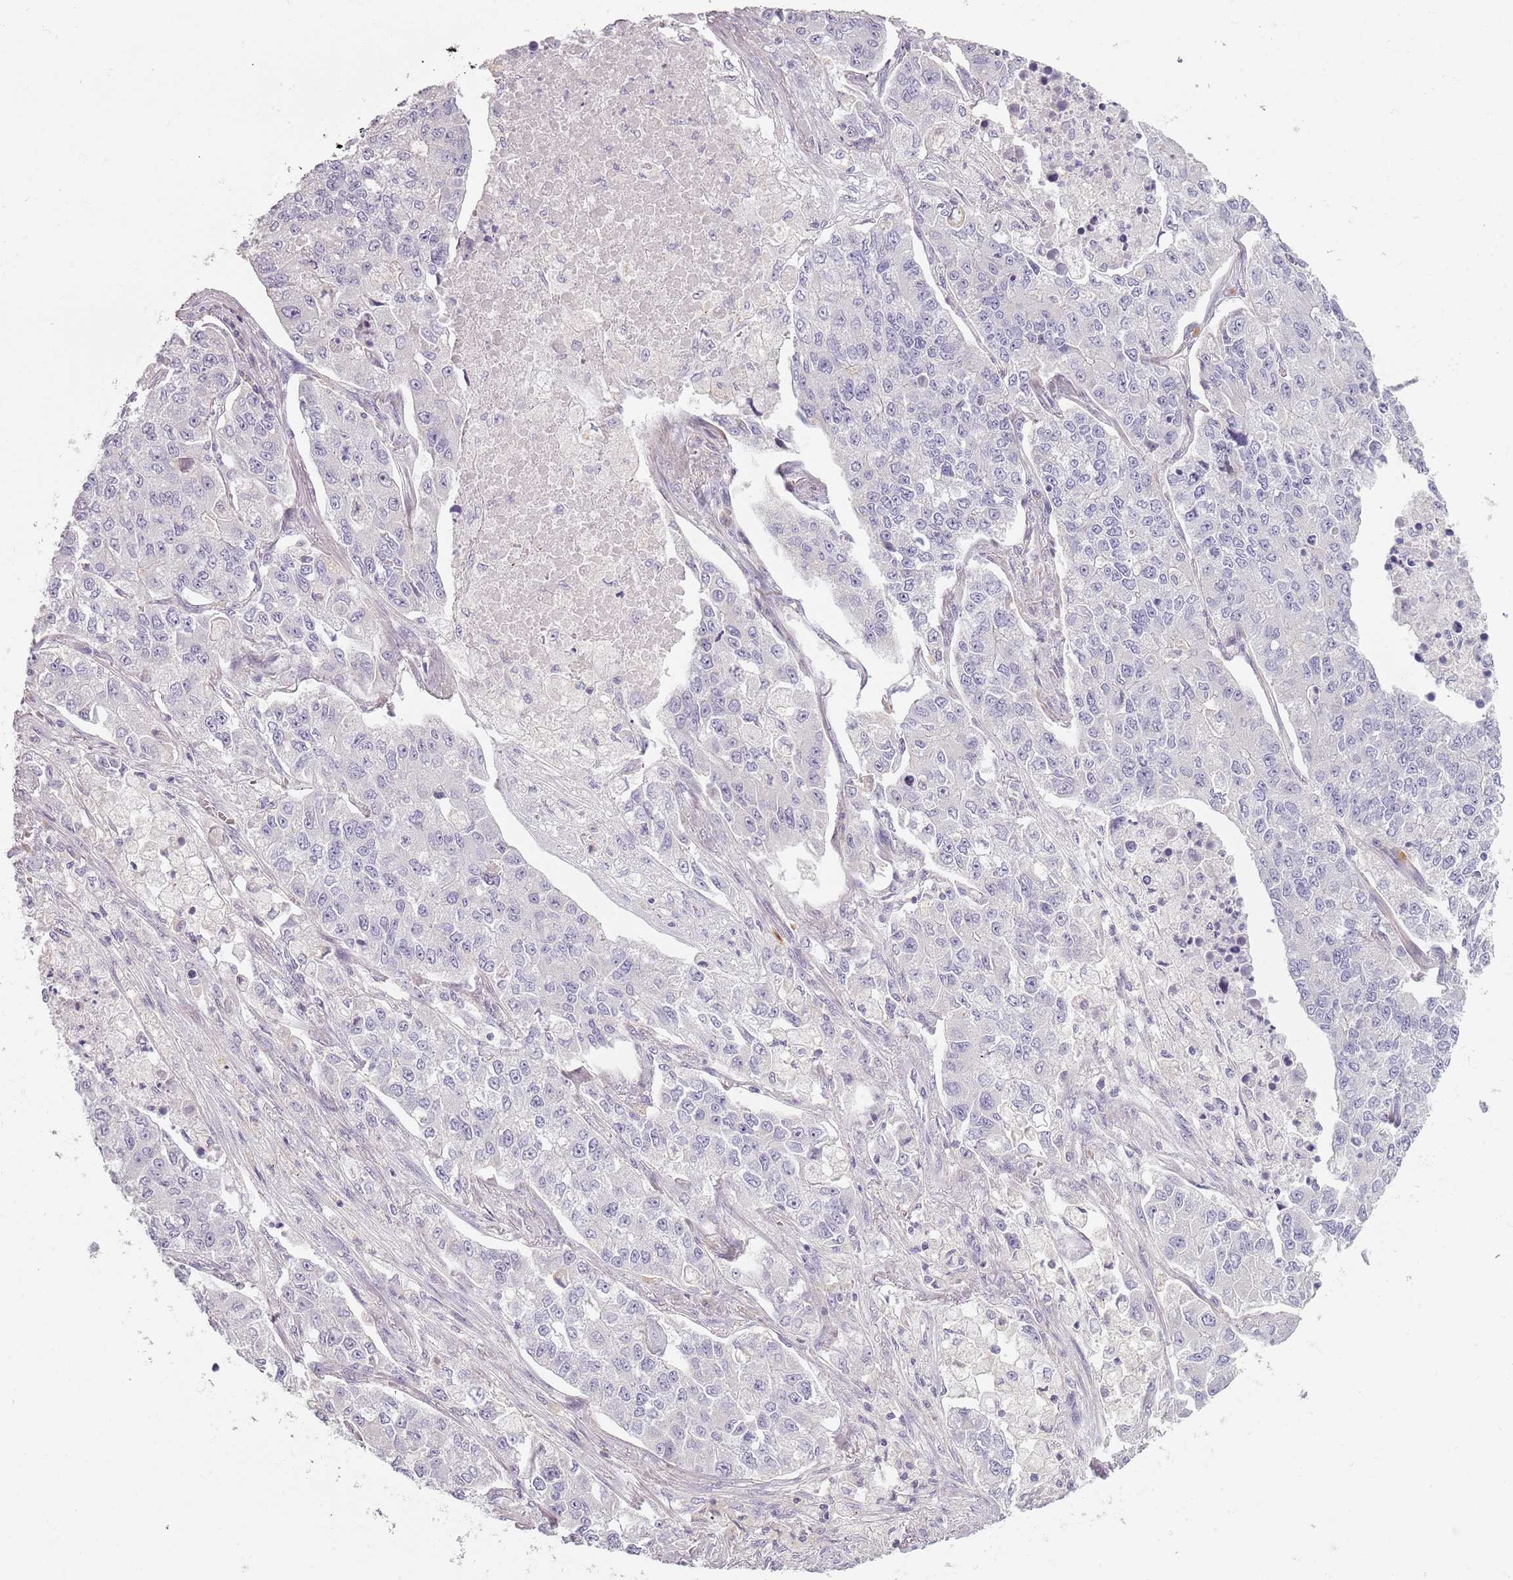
{"staining": {"intensity": "negative", "quantity": "none", "location": "none"}, "tissue": "lung cancer", "cell_type": "Tumor cells", "image_type": "cancer", "snomed": [{"axis": "morphology", "description": "Adenocarcinoma, NOS"}, {"axis": "topography", "description": "Lung"}], "caption": "Tumor cells show no significant positivity in lung adenocarcinoma.", "gene": "SYNGR3", "patient": {"sex": "male", "age": 49}}